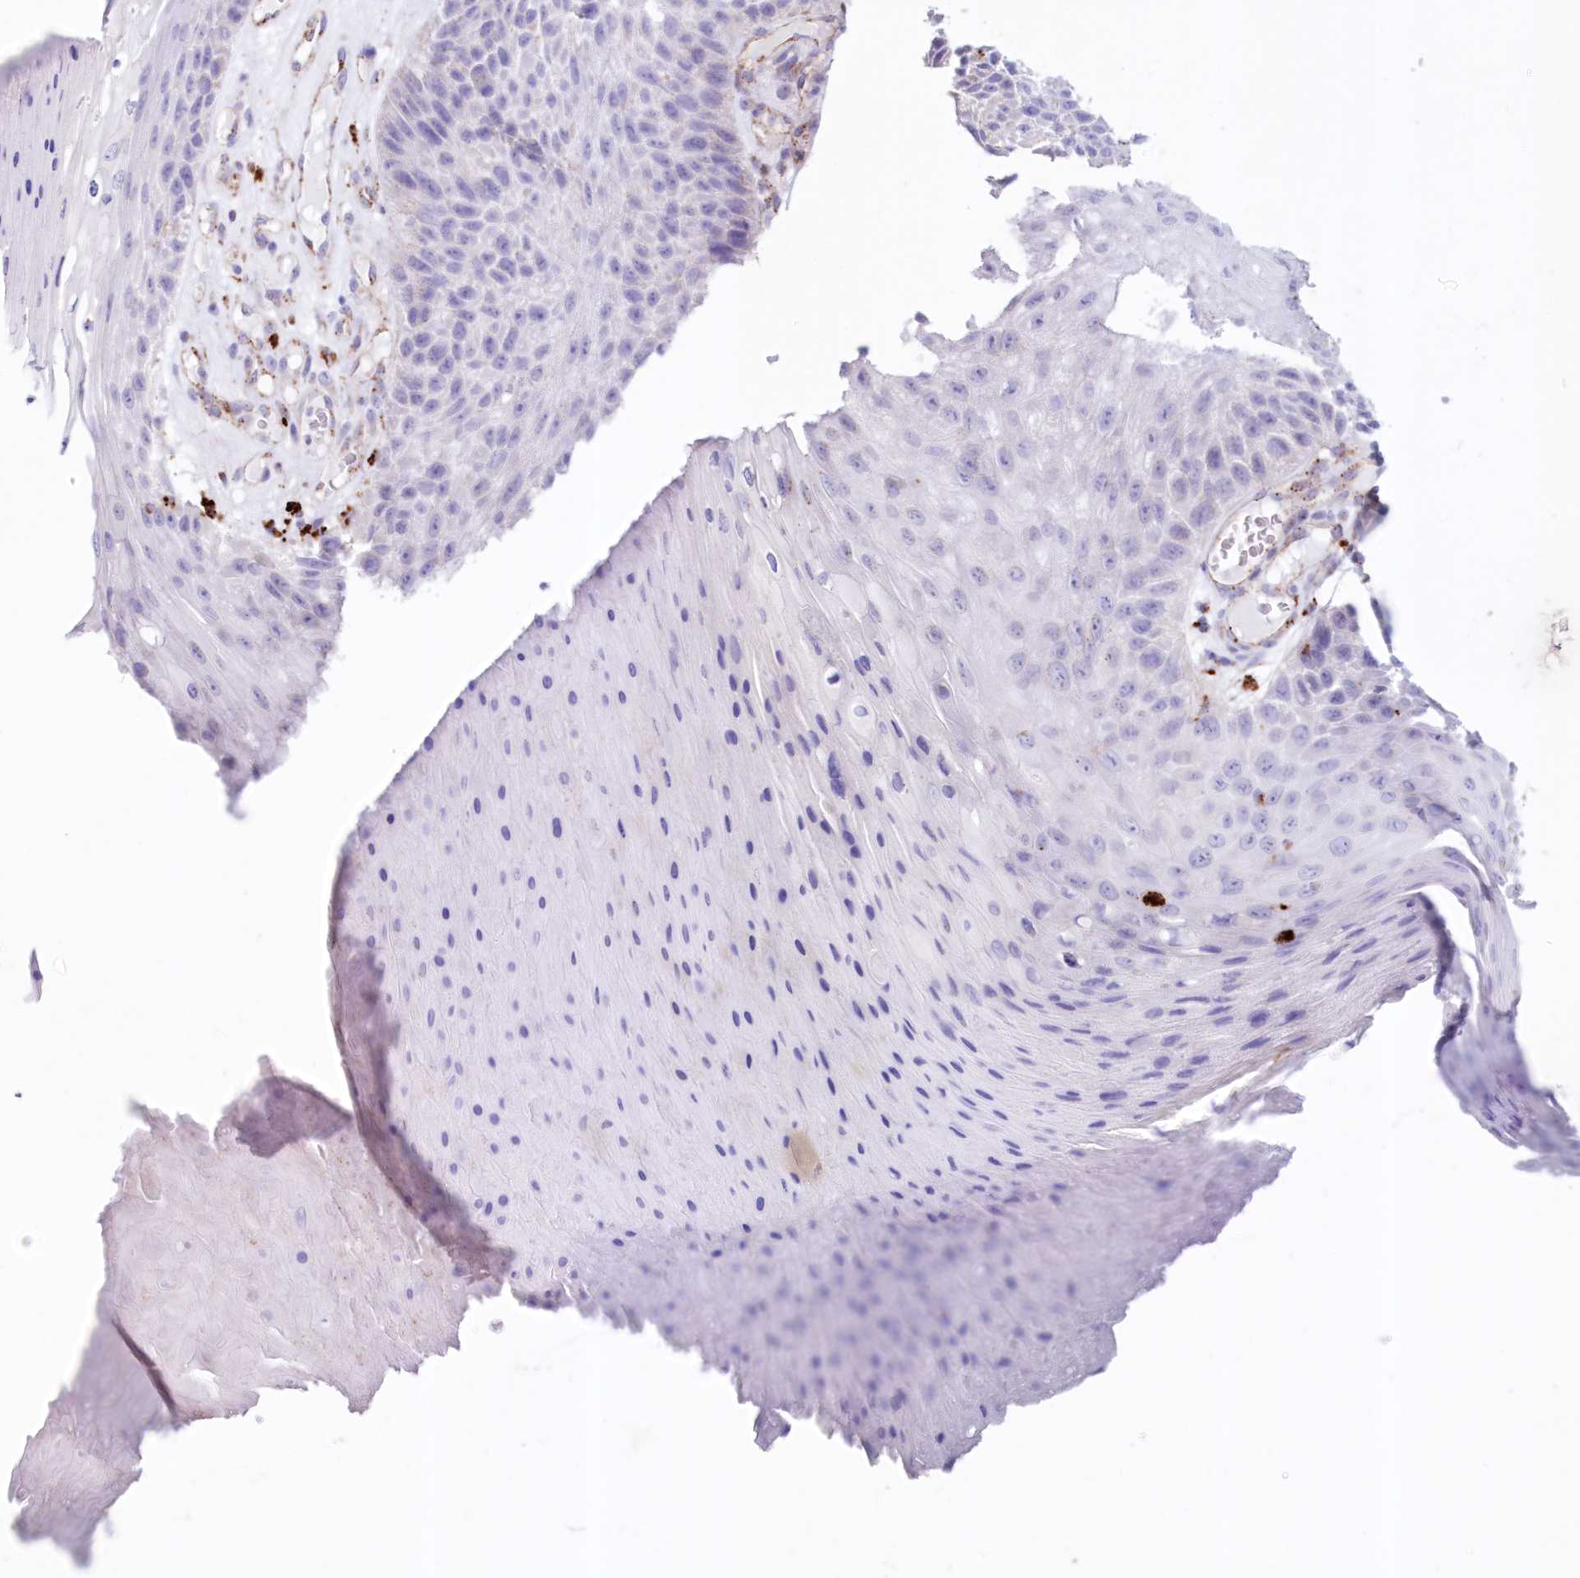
{"staining": {"intensity": "negative", "quantity": "none", "location": "none"}, "tissue": "skin cancer", "cell_type": "Tumor cells", "image_type": "cancer", "snomed": [{"axis": "morphology", "description": "Squamous cell carcinoma, NOS"}, {"axis": "topography", "description": "Skin"}], "caption": "IHC of human skin cancer reveals no staining in tumor cells.", "gene": "TPP1", "patient": {"sex": "female", "age": 88}}